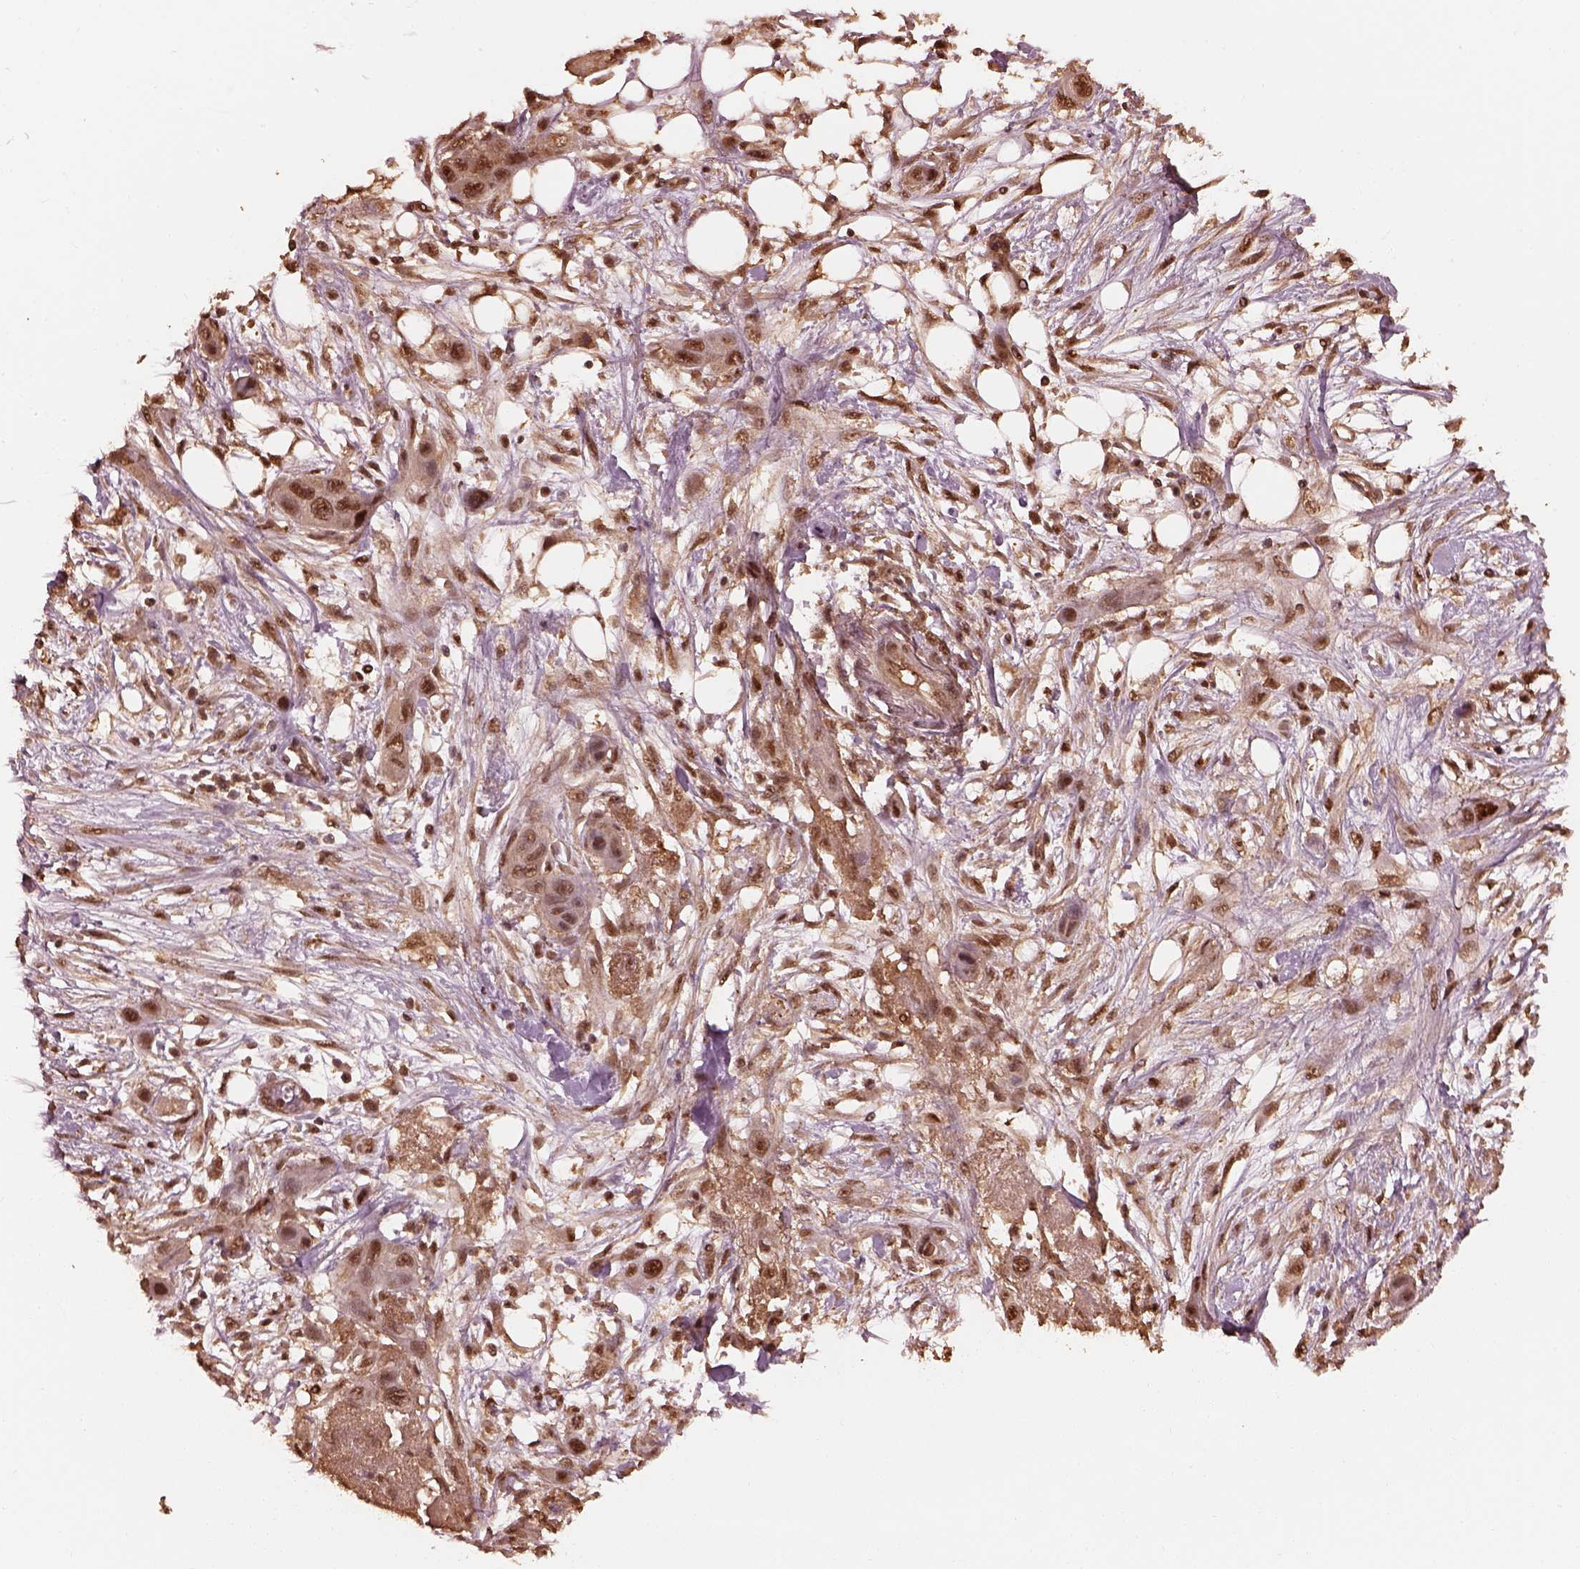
{"staining": {"intensity": "moderate", "quantity": ">75%", "location": "nuclear"}, "tissue": "skin cancer", "cell_type": "Tumor cells", "image_type": "cancer", "snomed": [{"axis": "morphology", "description": "Squamous cell carcinoma, NOS"}, {"axis": "topography", "description": "Skin"}], "caption": "Brown immunohistochemical staining in human skin cancer (squamous cell carcinoma) exhibits moderate nuclear expression in approximately >75% of tumor cells.", "gene": "PSMC5", "patient": {"sex": "male", "age": 79}}